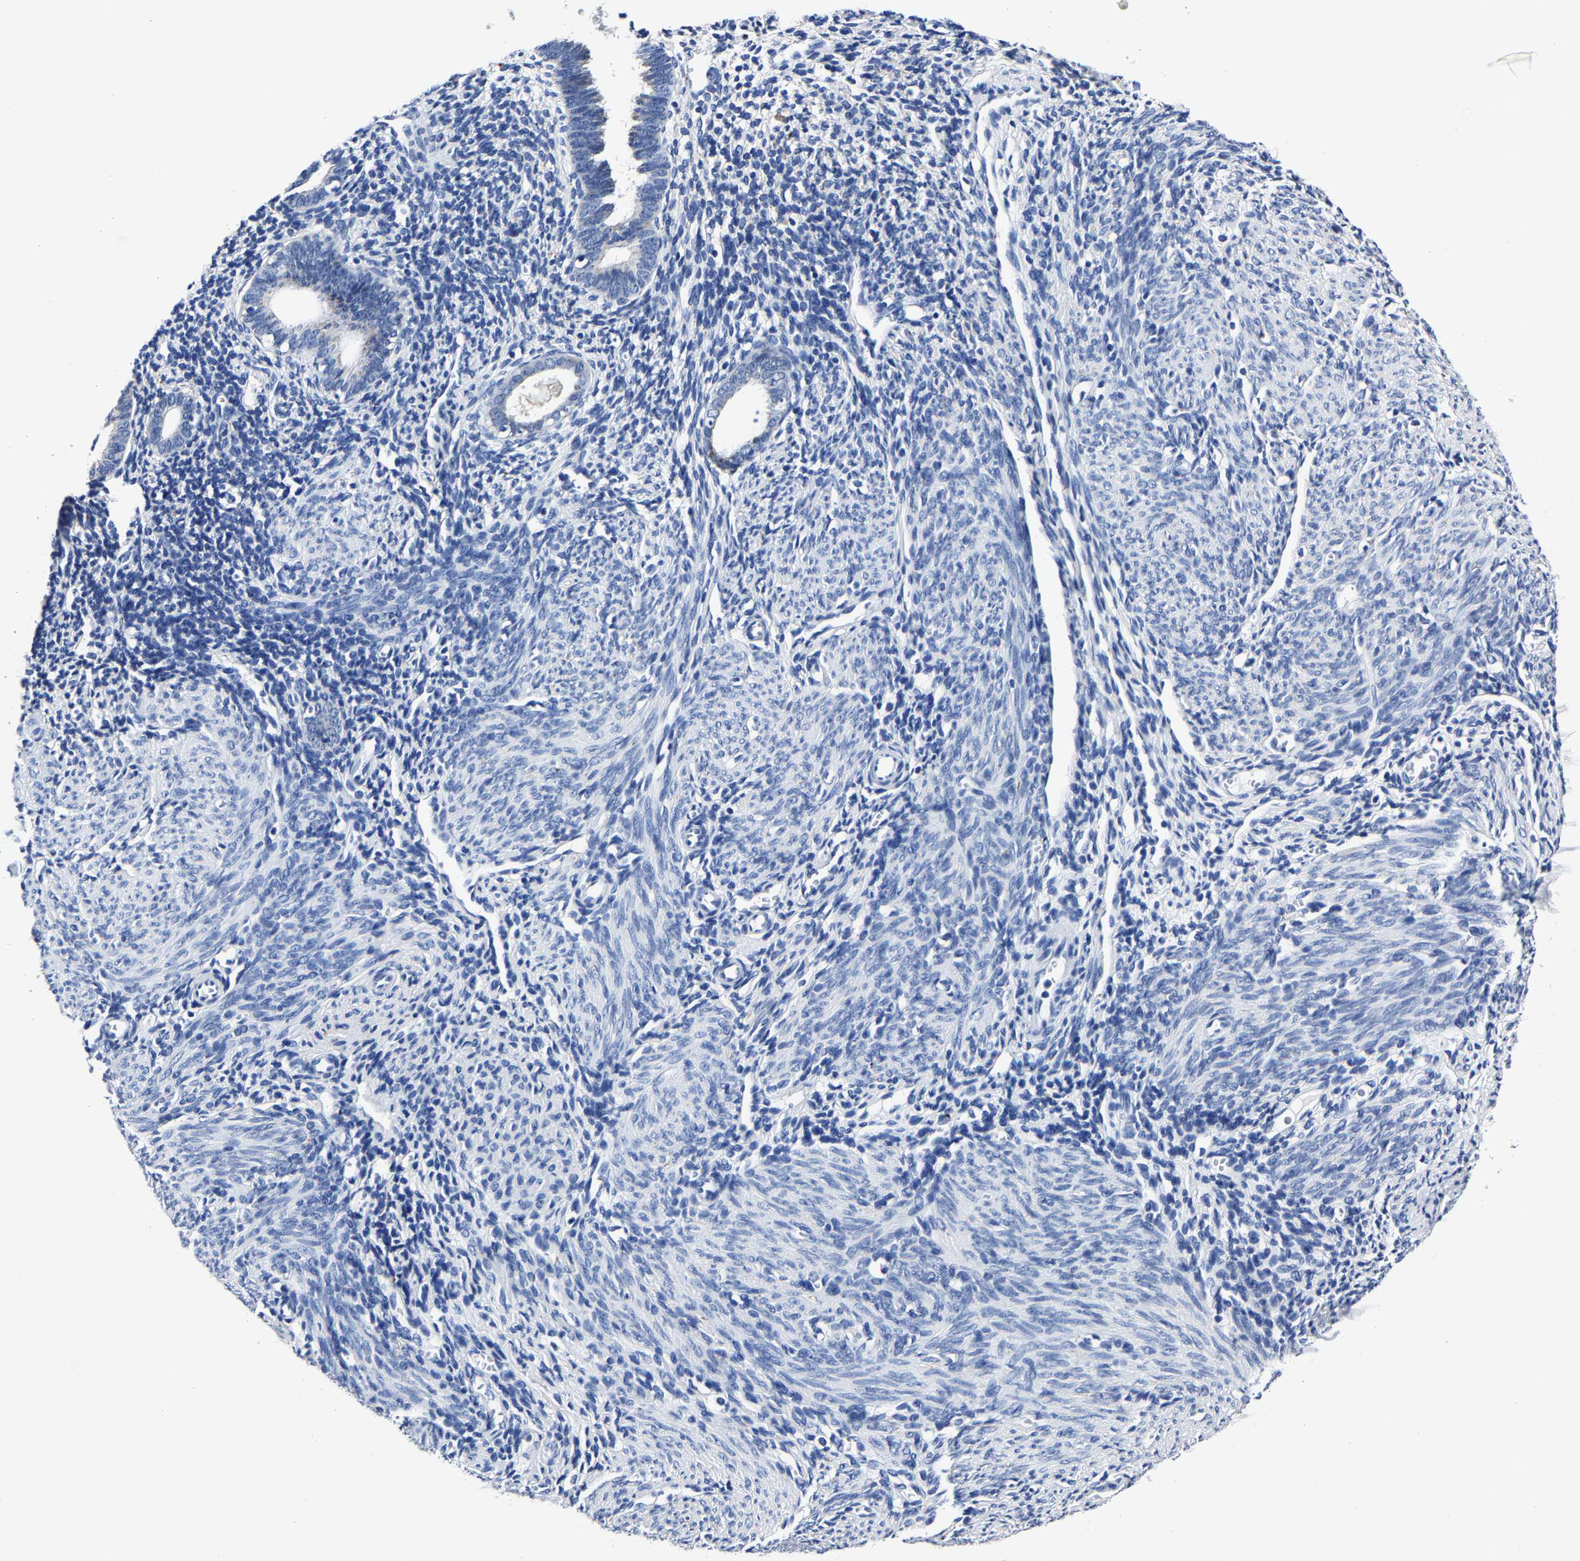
{"staining": {"intensity": "negative", "quantity": "none", "location": "none"}, "tissue": "endometrium", "cell_type": "Cells in endometrial stroma", "image_type": "normal", "snomed": [{"axis": "morphology", "description": "Normal tissue, NOS"}, {"axis": "morphology", "description": "Adenocarcinoma, NOS"}, {"axis": "topography", "description": "Endometrium"}], "caption": "IHC image of benign endometrium stained for a protein (brown), which shows no expression in cells in endometrial stroma.", "gene": "PSPH", "patient": {"sex": "female", "age": 57}}